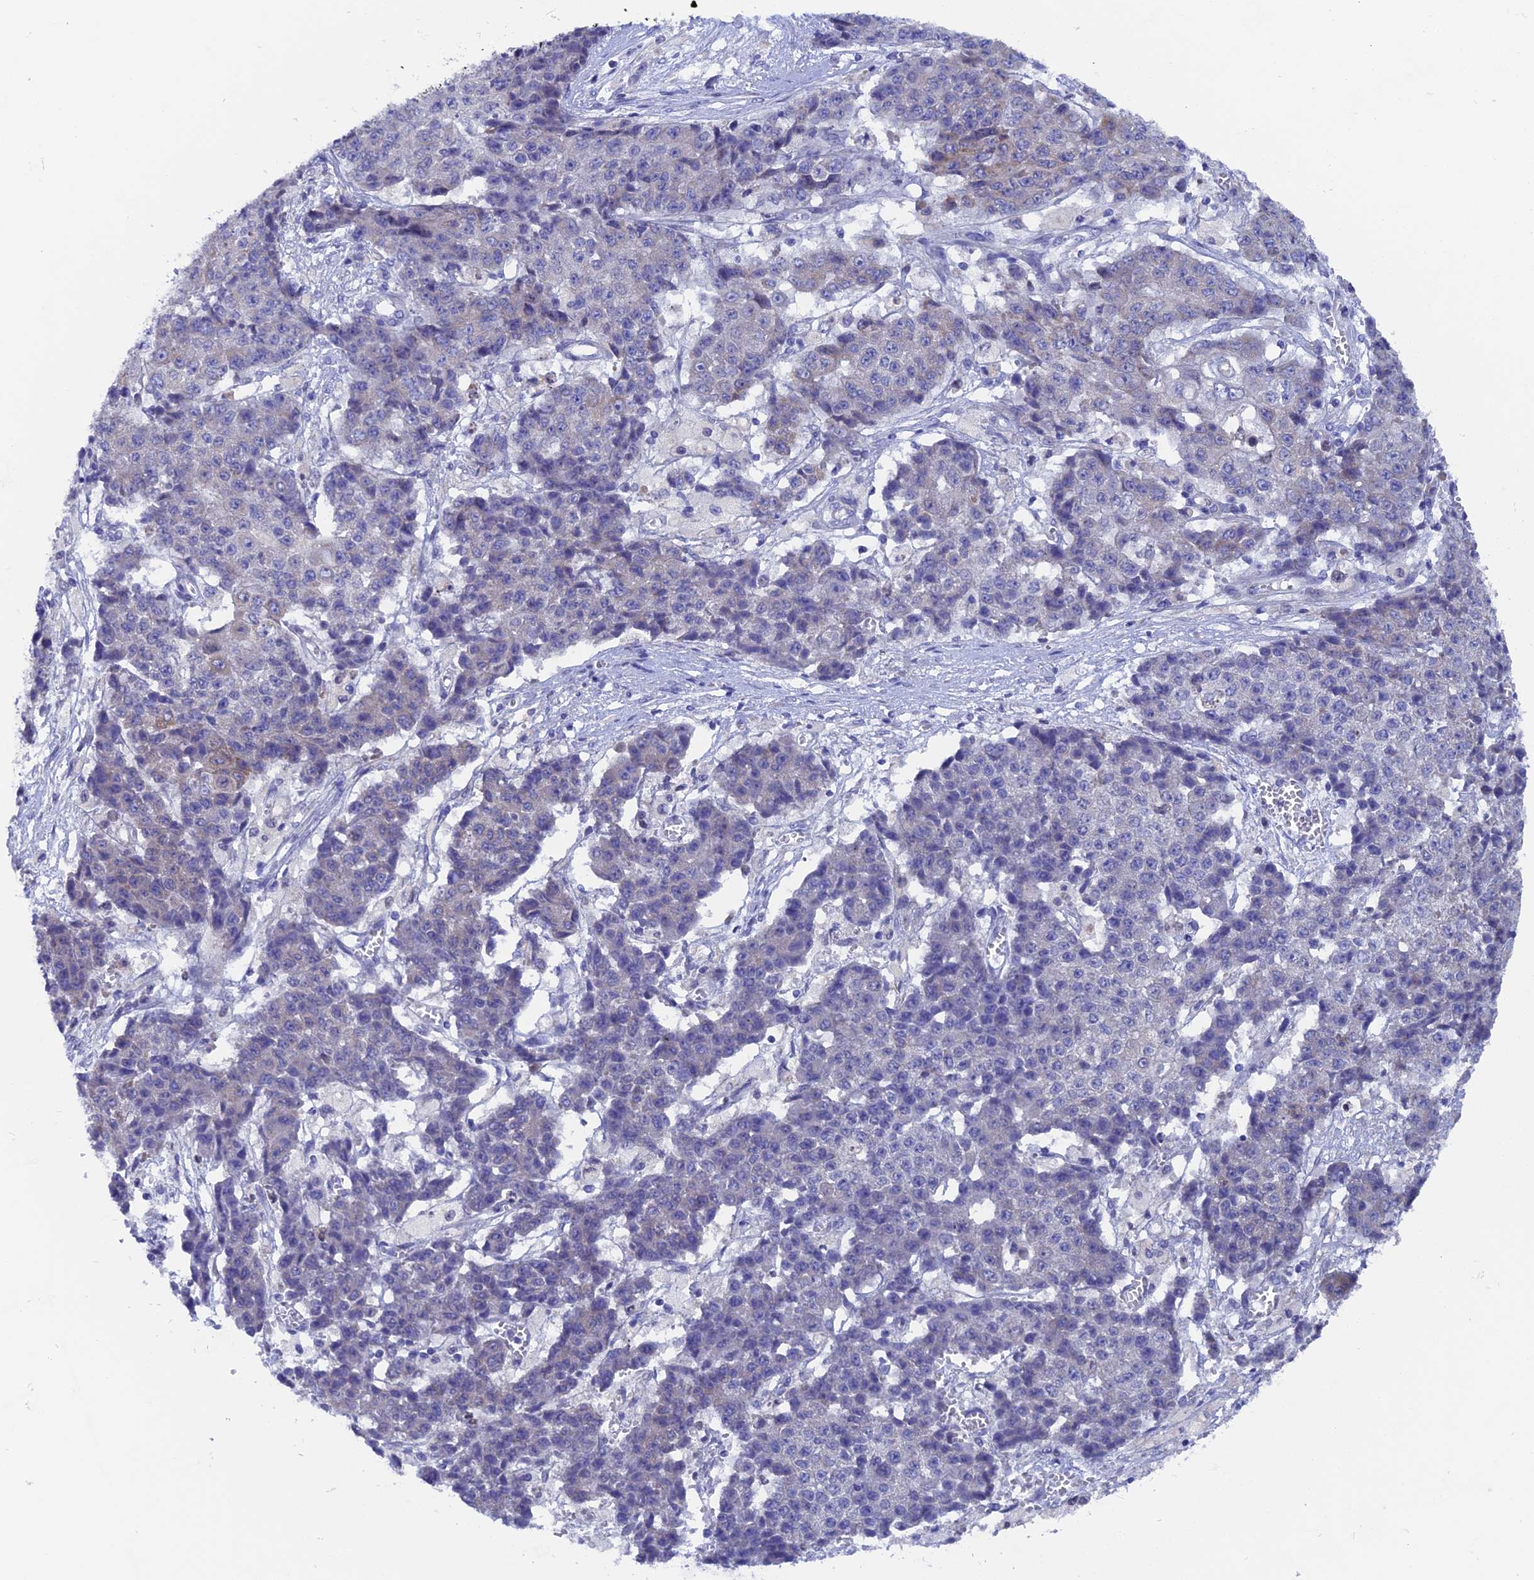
{"staining": {"intensity": "weak", "quantity": "<25%", "location": "cytoplasmic/membranous"}, "tissue": "ovarian cancer", "cell_type": "Tumor cells", "image_type": "cancer", "snomed": [{"axis": "morphology", "description": "Carcinoma, endometroid"}, {"axis": "topography", "description": "Ovary"}], "caption": "IHC of human ovarian endometroid carcinoma shows no staining in tumor cells. Brightfield microscopy of IHC stained with DAB (brown) and hematoxylin (blue), captured at high magnification.", "gene": "AK4", "patient": {"sex": "female", "age": 42}}